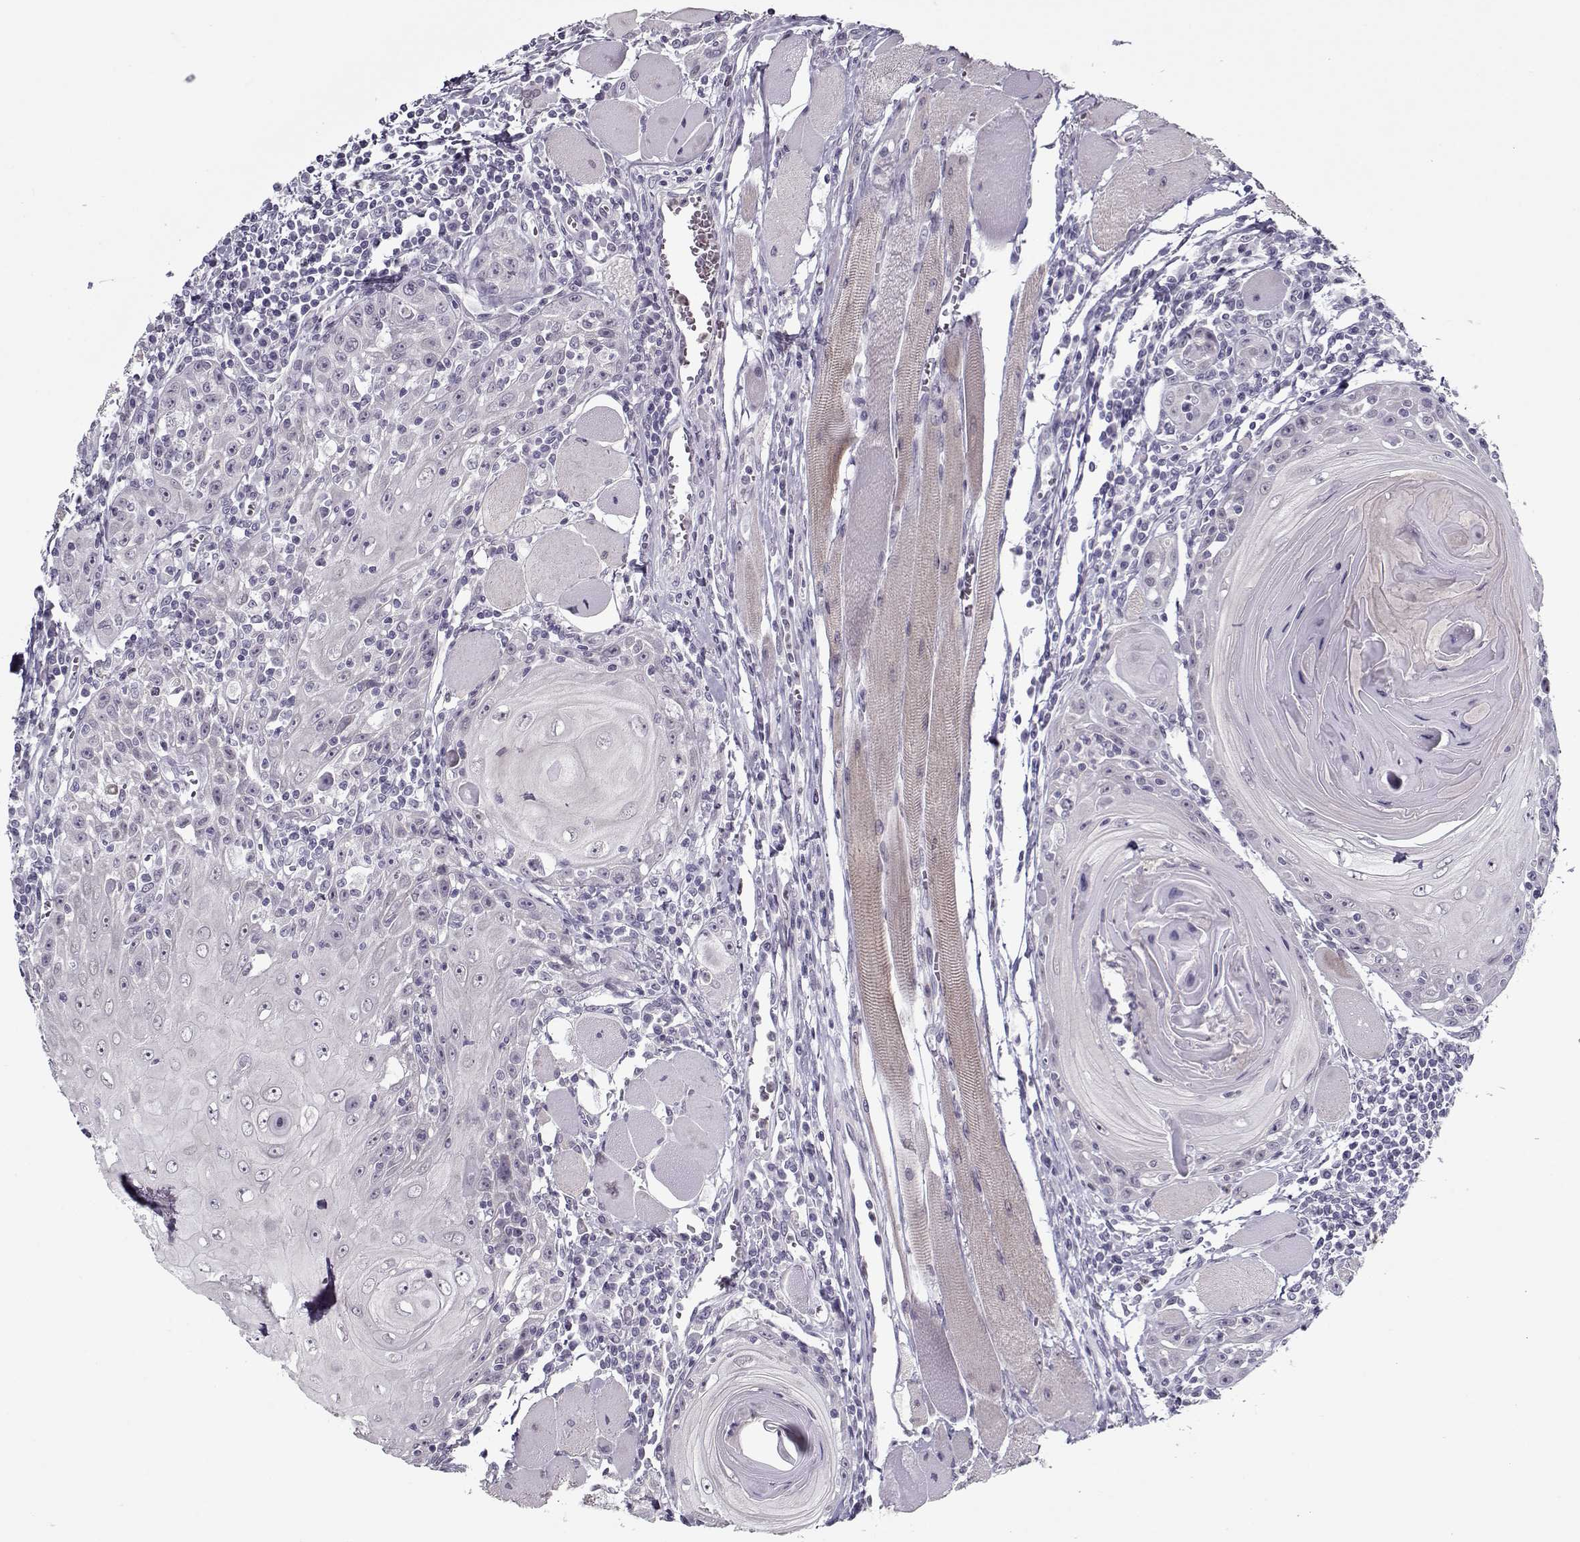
{"staining": {"intensity": "negative", "quantity": "none", "location": "none"}, "tissue": "head and neck cancer", "cell_type": "Tumor cells", "image_type": "cancer", "snomed": [{"axis": "morphology", "description": "Normal tissue, NOS"}, {"axis": "morphology", "description": "Squamous cell carcinoma, NOS"}, {"axis": "topography", "description": "Oral tissue"}, {"axis": "topography", "description": "Head-Neck"}], "caption": "The image displays no staining of tumor cells in head and neck cancer (squamous cell carcinoma). (Stains: DAB (3,3'-diaminobenzidine) IHC with hematoxylin counter stain, Microscopy: brightfield microscopy at high magnification).", "gene": "CIBAR1", "patient": {"sex": "male", "age": 52}}